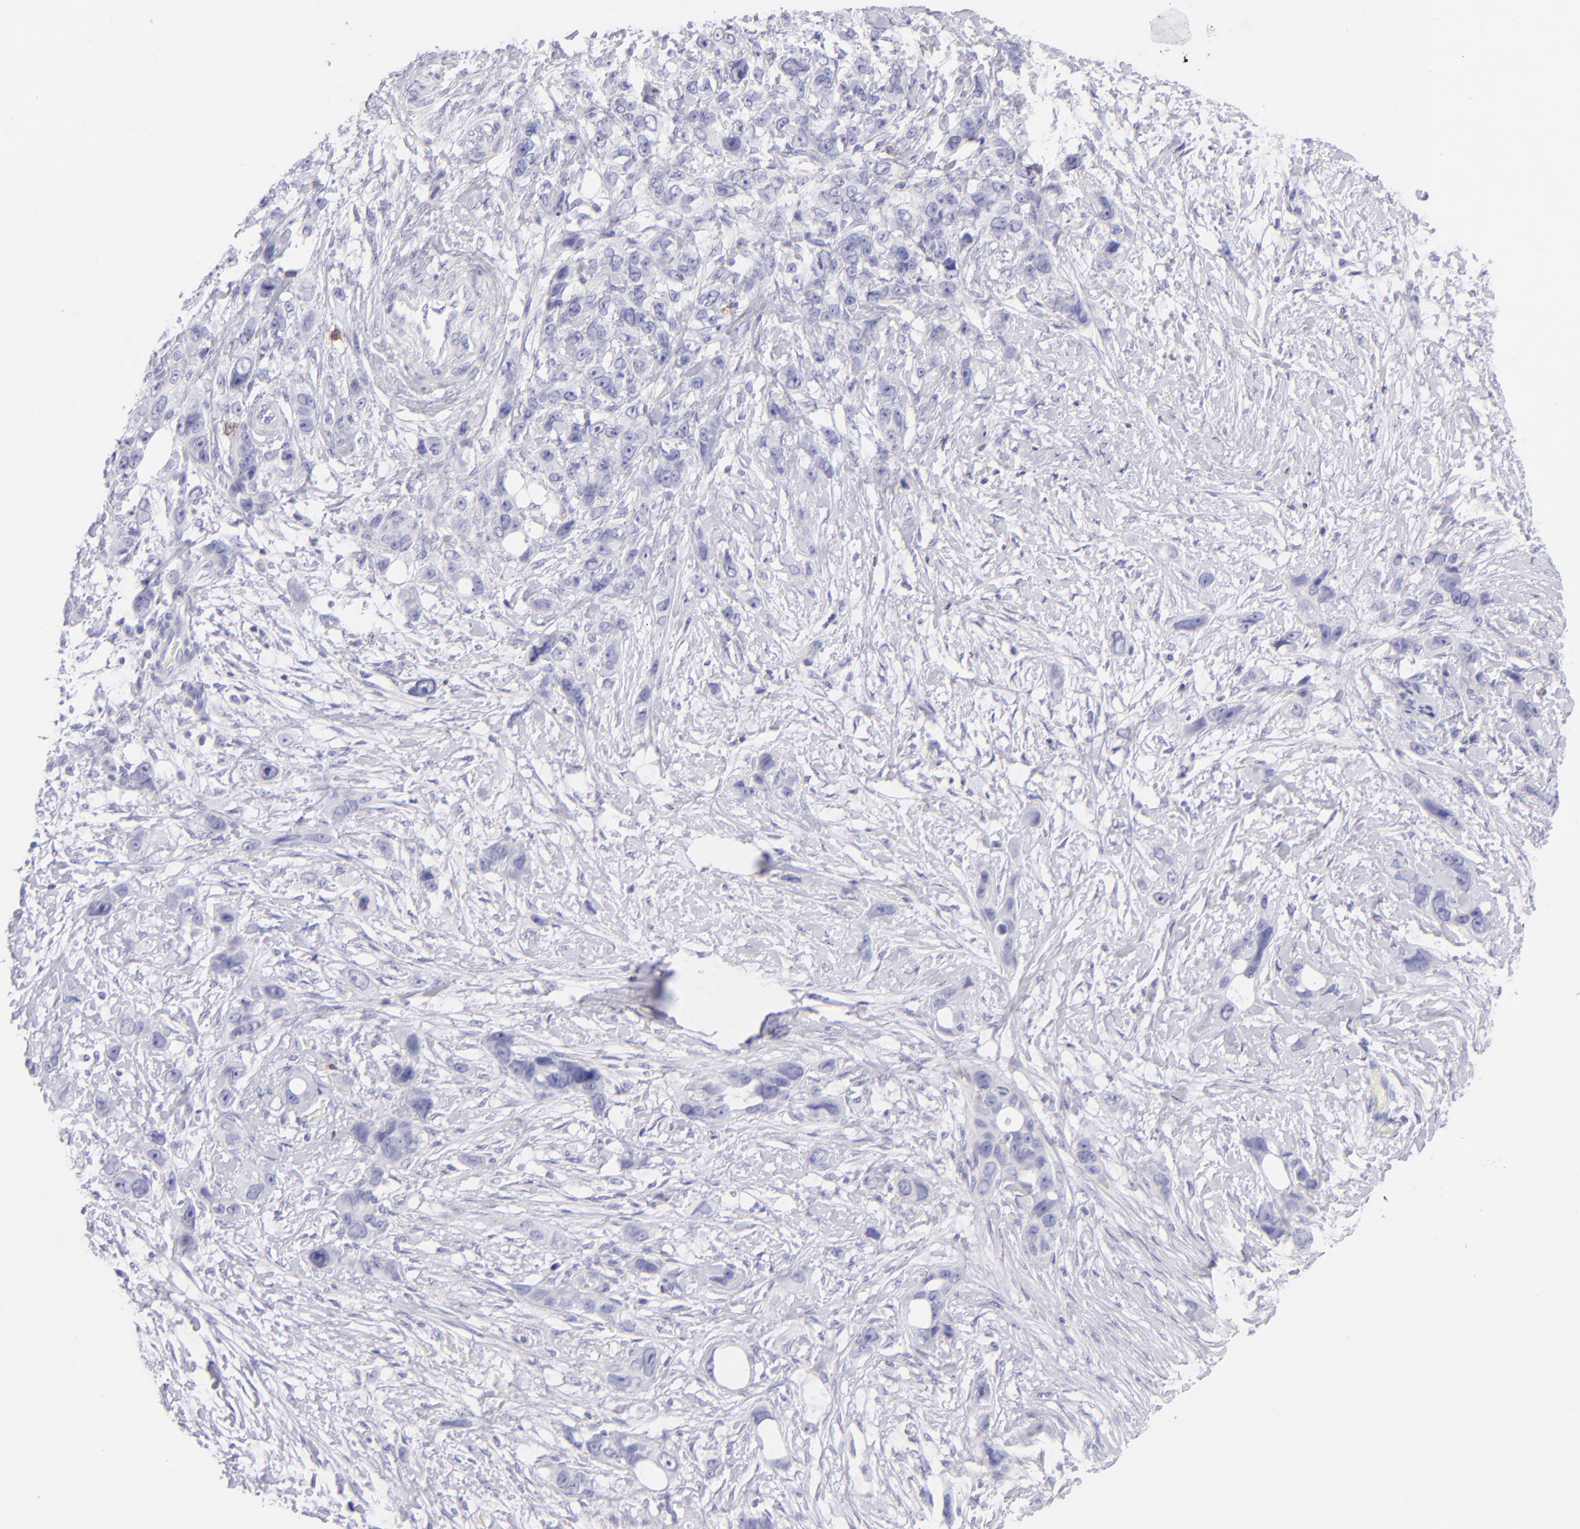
{"staining": {"intensity": "negative", "quantity": "none", "location": "none"}, "tissue": "stomach cancer", "cell_type": "Tumor cells", "image_type": "cancer", "snomed": [{"axis": "morphology", "description": "Adenocarcinoma, NOS"}, {"axis": "topography", "description": "Stomach, upper"}], "caption": "A photomicrograph of adenocarcinoma (stomach) stained for a protein shows no brown staining in tumor cells. (DAB IHC visualized using brightfield microscopy, high magnification).", "gene": "CD69", "patient": {"sex": "male", "age": 47}}